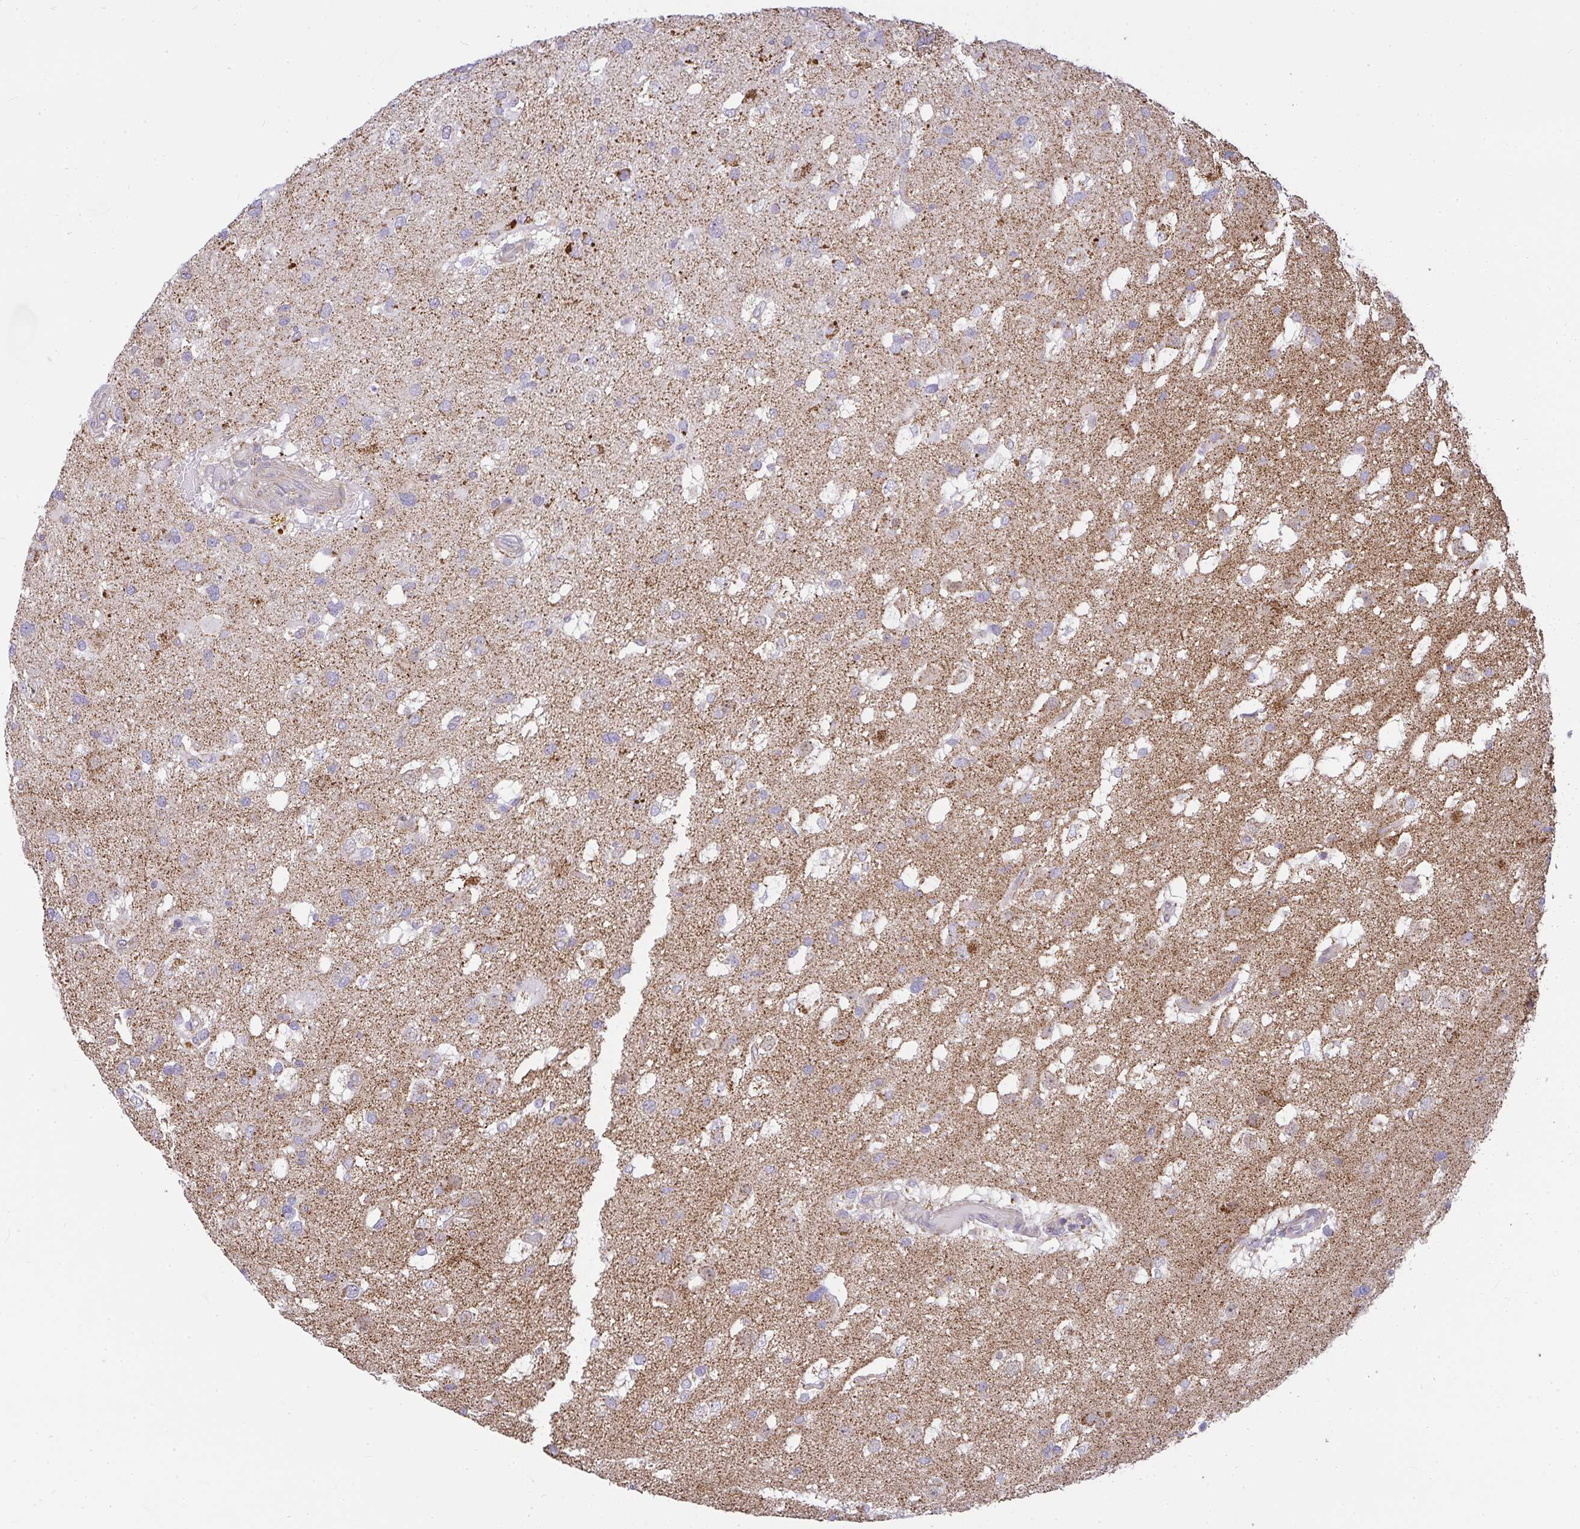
{"staining": {"intensity": "negative", "quantity": "none", "location": "none"}, "tissue": "glioma", "cell_type": "Tumor cells", "image_type": "cancer", "snomed": [{"axis": "morphology", "description": "Glioma, malignant, High grade"}, {"axis": "topography", "description": "Brain"}], "caption": "There is no significant expression in tumor cells of glioma.", "gene": "SRRM4", "patient": {"sex": "male", "age": 53}}